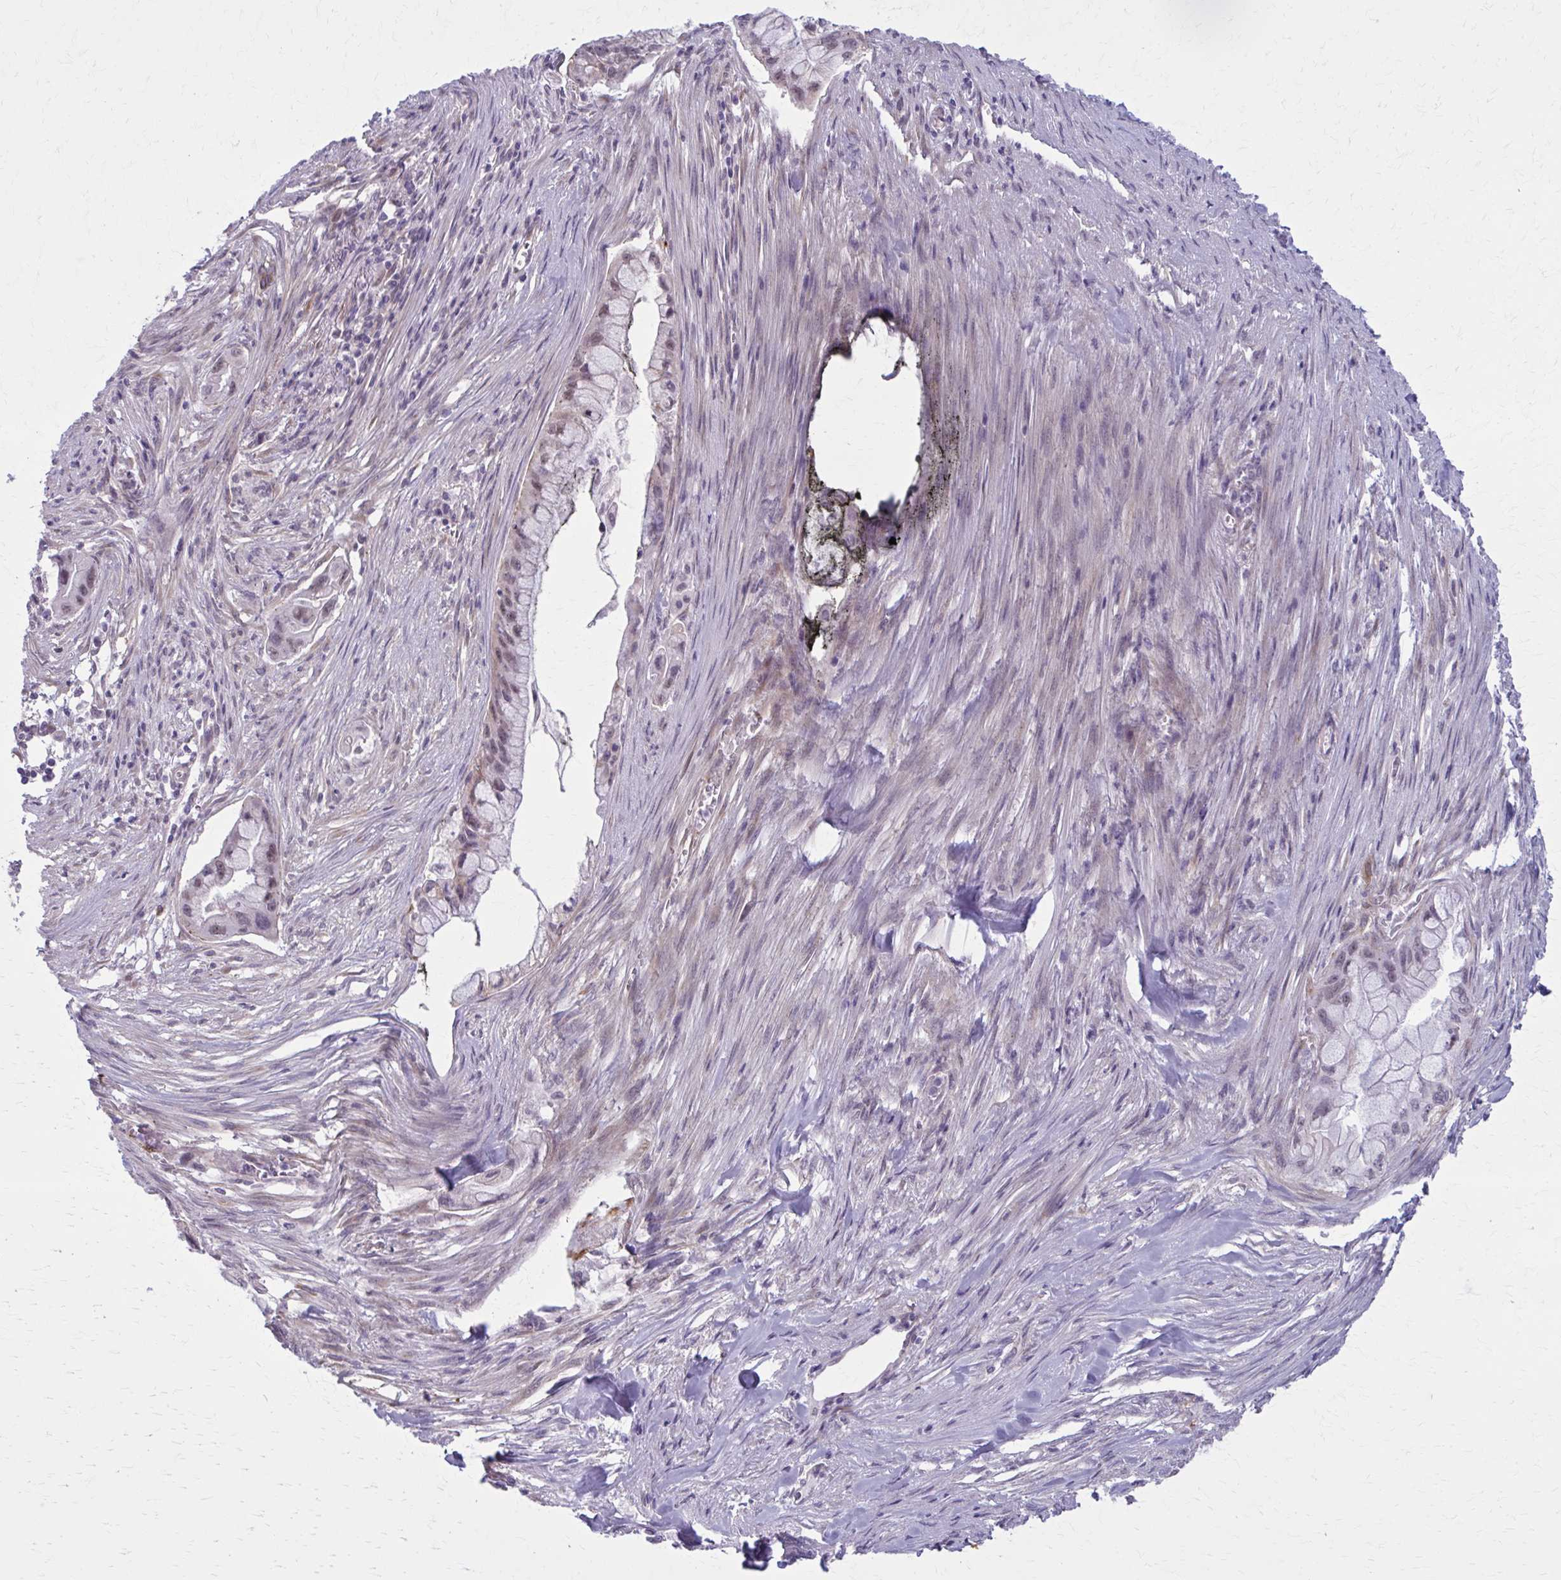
{"staining": {"intensity": "weak", "quantity": "<25%", "location": "nuclear"}, "tissue": "pancreatic cancer", "cell_type": "Tumor cells", "image_type": "cancer", "snomed": [{"axis": "morphology", "description": "Adenocarcinoma, NOS"}, {"axis": "topography", "description": "Pancreas"}], "caption": "Immunohistochemical staining of pancreatic adenocarcinoma reveals no significant expression in tumor cells. (IHC, brightfield microscopy, high magnification).", "gene": "NUMBL", "patient": {"sex": "male", "age": 48}}